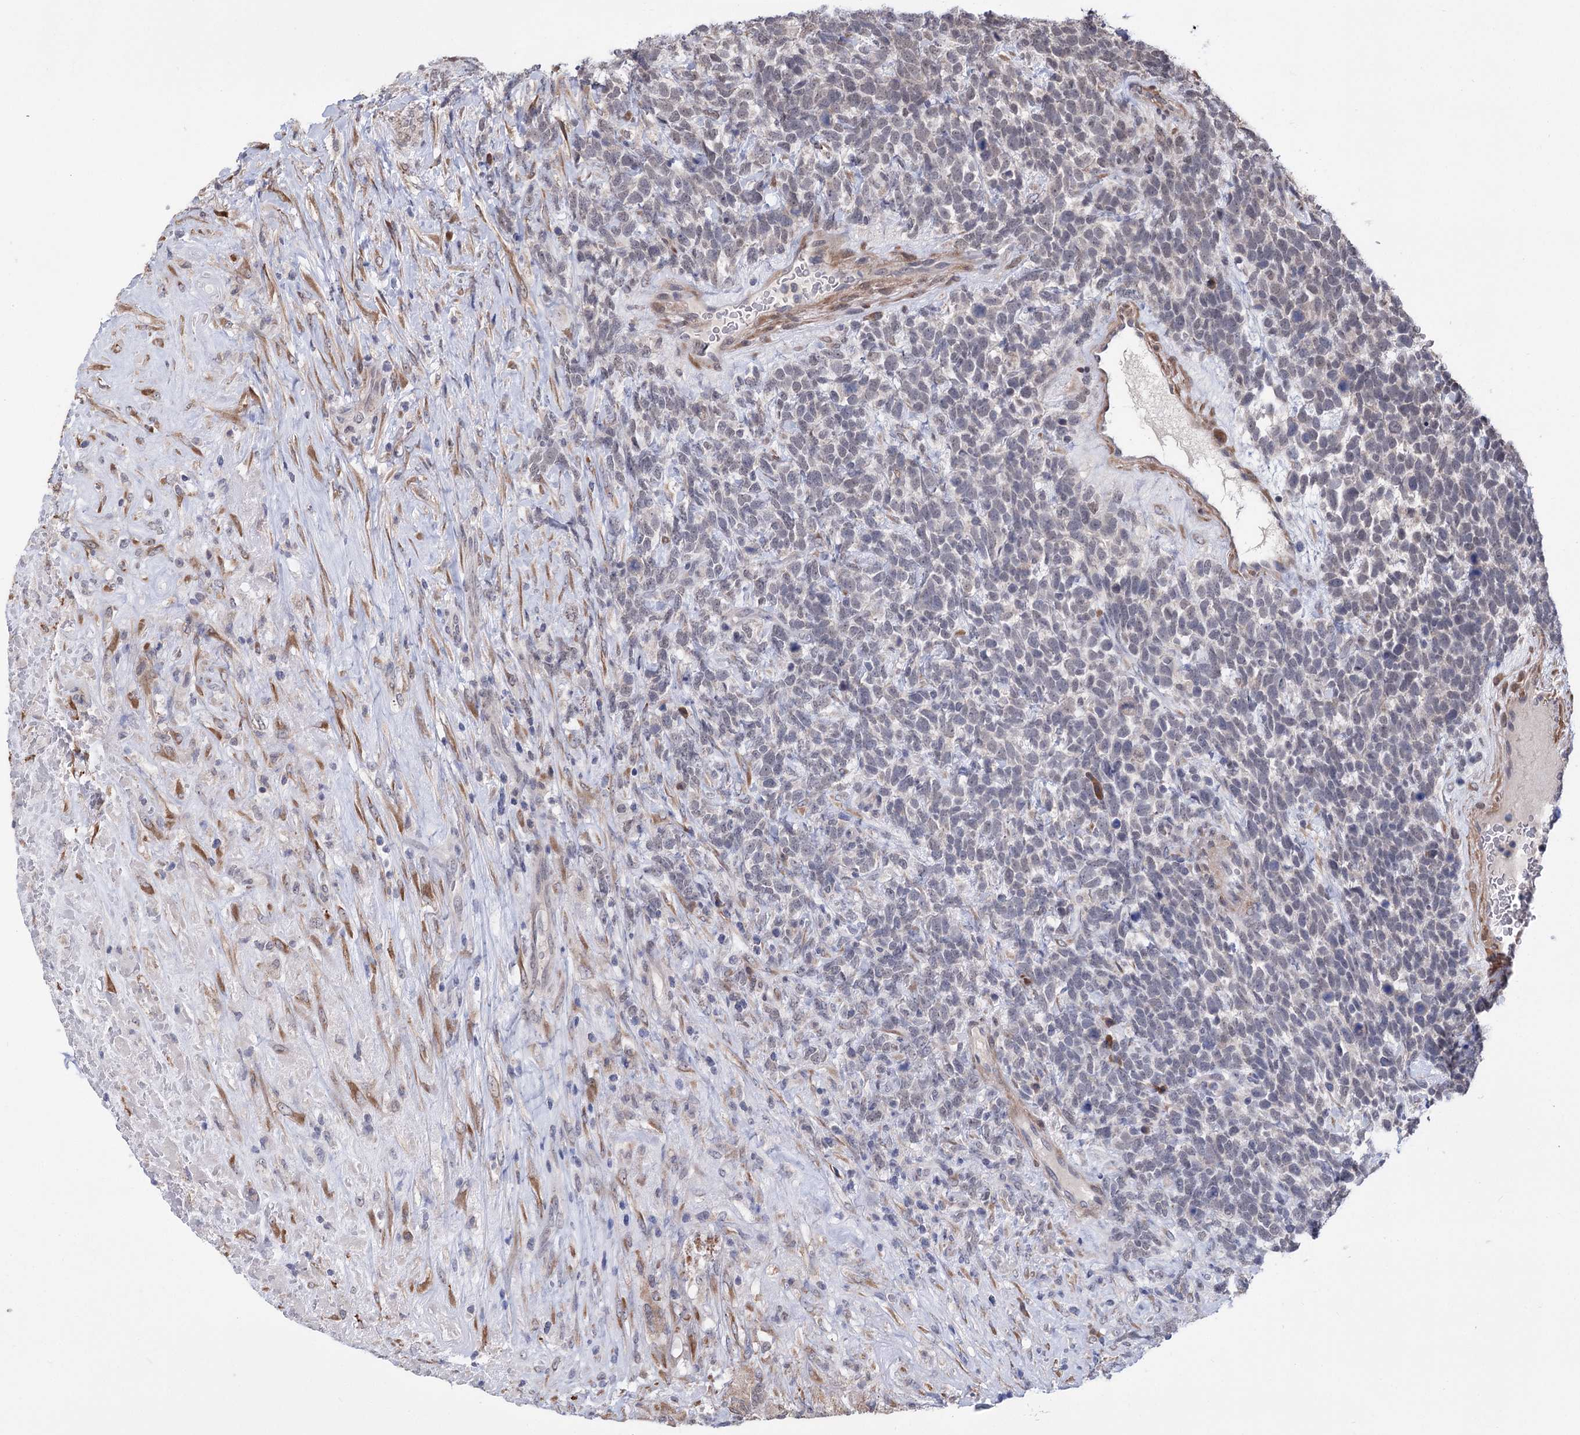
{"staining": {"intensity": "negative", "quantity": "none", "location": "none"}, "tissue": "urothelial cancer", "cell_type": "Tumor cells", "image_type": "cancer", "snomed": [{"axis": "morphology", "description": "Urothelial carcinoma, High grade"}, {"axis": "topography", "description": "Urinary bladder"}], "caption": "Micrograph shows no protein expression in tumor cells of high-grade urothelial carcinoma tissue.", "gene": "PPRC1", "patient": {"sex": "female", "age": 82}}